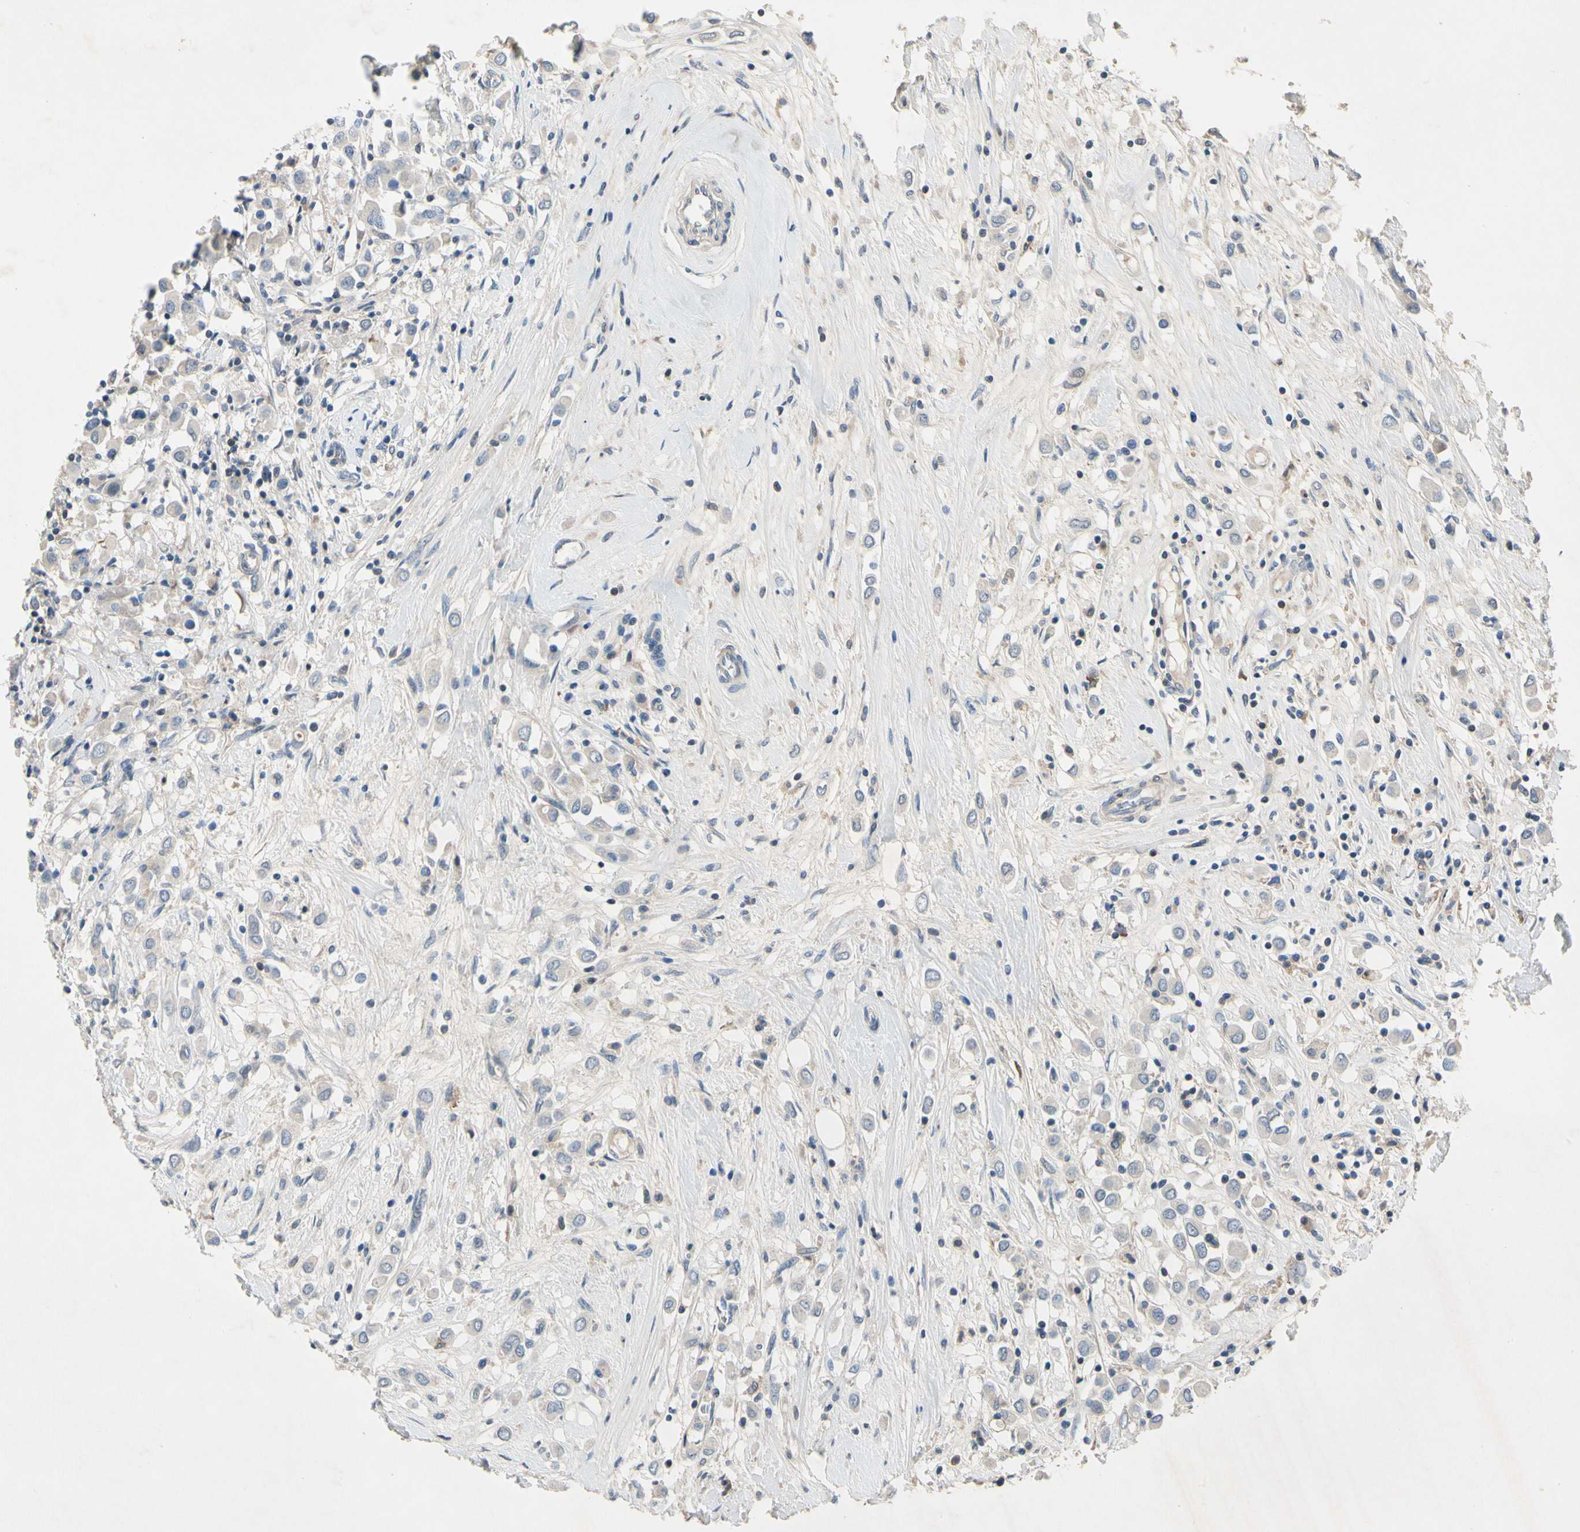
{"staining": {"intensity": "negative", "quantity": "none", "location": "none"}, "tissue": "breast cancer", "cell_type": "Tumor cells", "image_type": "cancer", "snomed": [{"axis": "morphology", "description": "Duct carcinoma"}, {"axis": "topography", "description": "Breast"}], "caption": "Immunohistochemical staining of human breast cancer (intraductal carcinoma) demonstrates no significant positivity in tumor cells. (DAB IHC, high magnification).", "gene": "GAS6", "patient": {"sex": "female", "age": 61}}